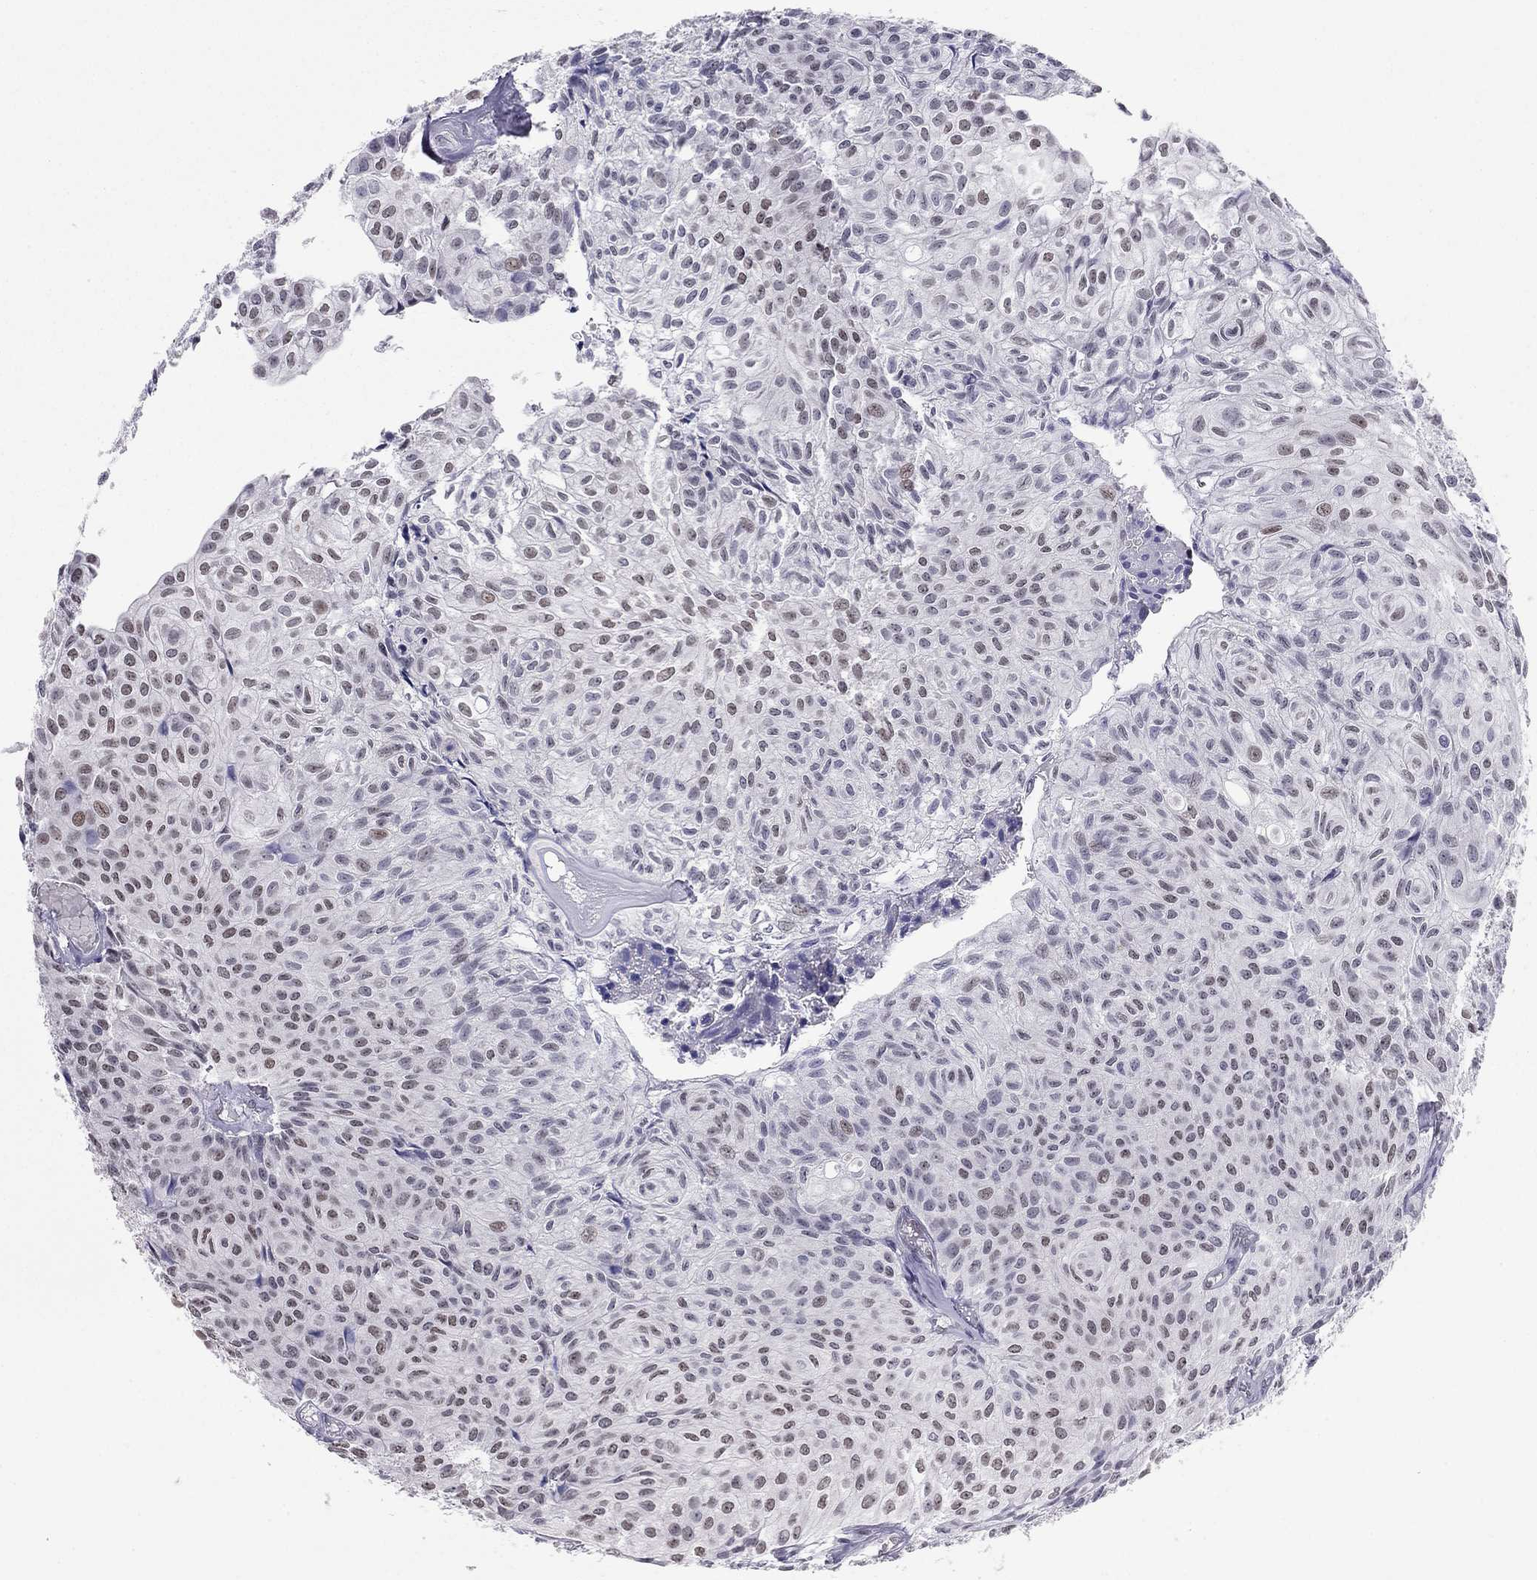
{"staining": {"intensity": "moderate", "quantity": "<25%", "location": "nuclear"}, "tissue": "urothelial cancer", "cell_type": "Tumor cells", "image_type": "cancer", "snomed": [{"axis": "morphology", "description": "Urothelial carcinoma, Low grade"}, {"axis": "topography", "description": "Urinary bladder"}], "caption": "Immunohistochemical staining of human low-grade urothelial carcinoma demonstrates moderate nuclear protein staining in approximately <25% of tumor cells. The protein is shown in brown color, while the nuclei are stained blue.", "gene": "DOT1L", "patient": {"sex": "male", "age": 89}}